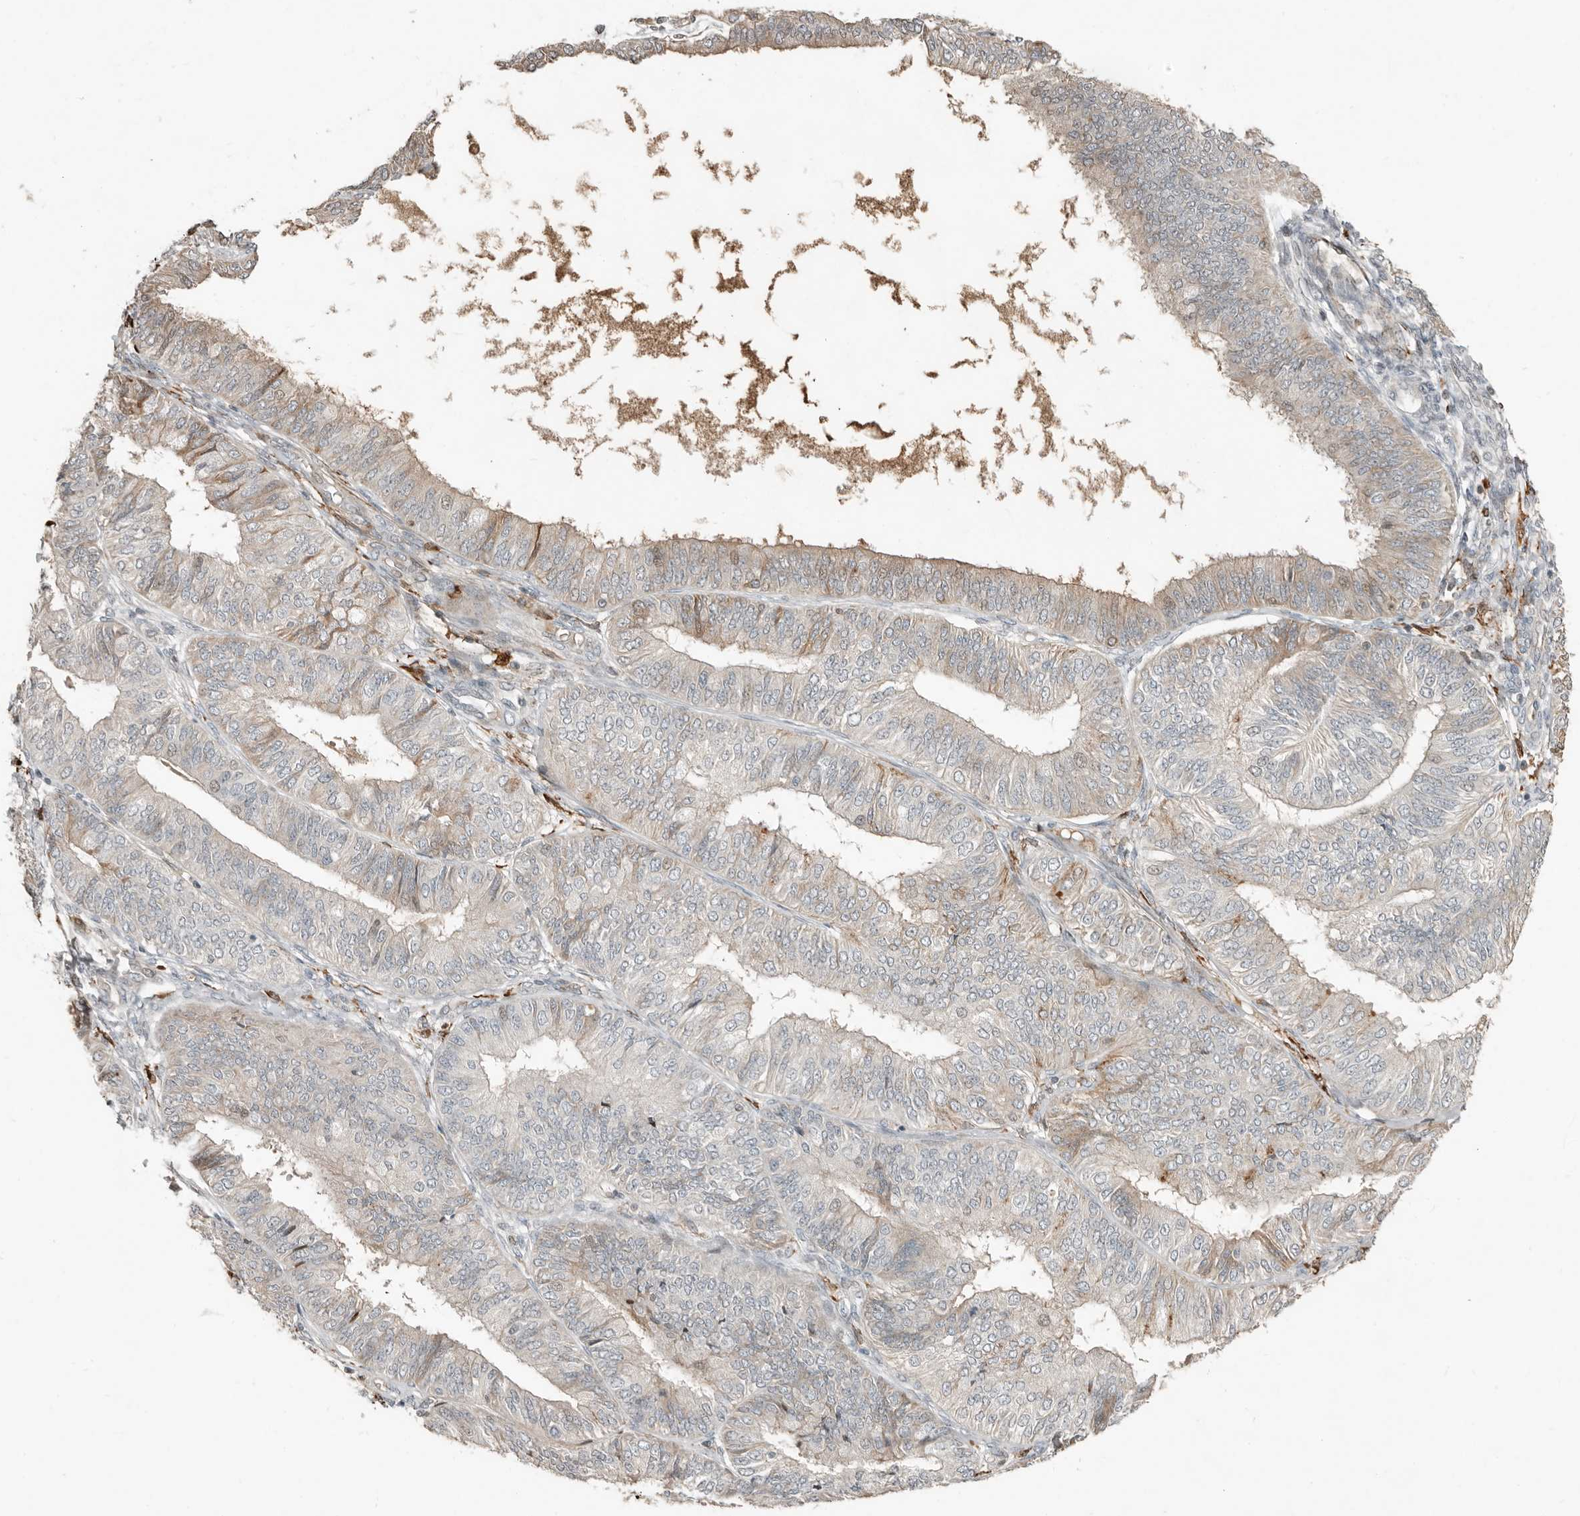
{"staining": {"intensity": "weak", "quantity": "<25%", "location": "cytoplasmic/membranous"}, "tissue": "endometrial cancer", "cell_type": "Tumor cells", "image_type": "cancer", "snomed": [{"axis": "morphology", "description": "Adenocarcinoma, NOS"}, {"axis": "topography", "description": "Endometrium"}], "caption": "Endometrial adenocarcinoma stained for a protein using IHC shows no staining tumor cells.", "gene": "KLHL38", "patient": {"sex": "female", "age": 58}}